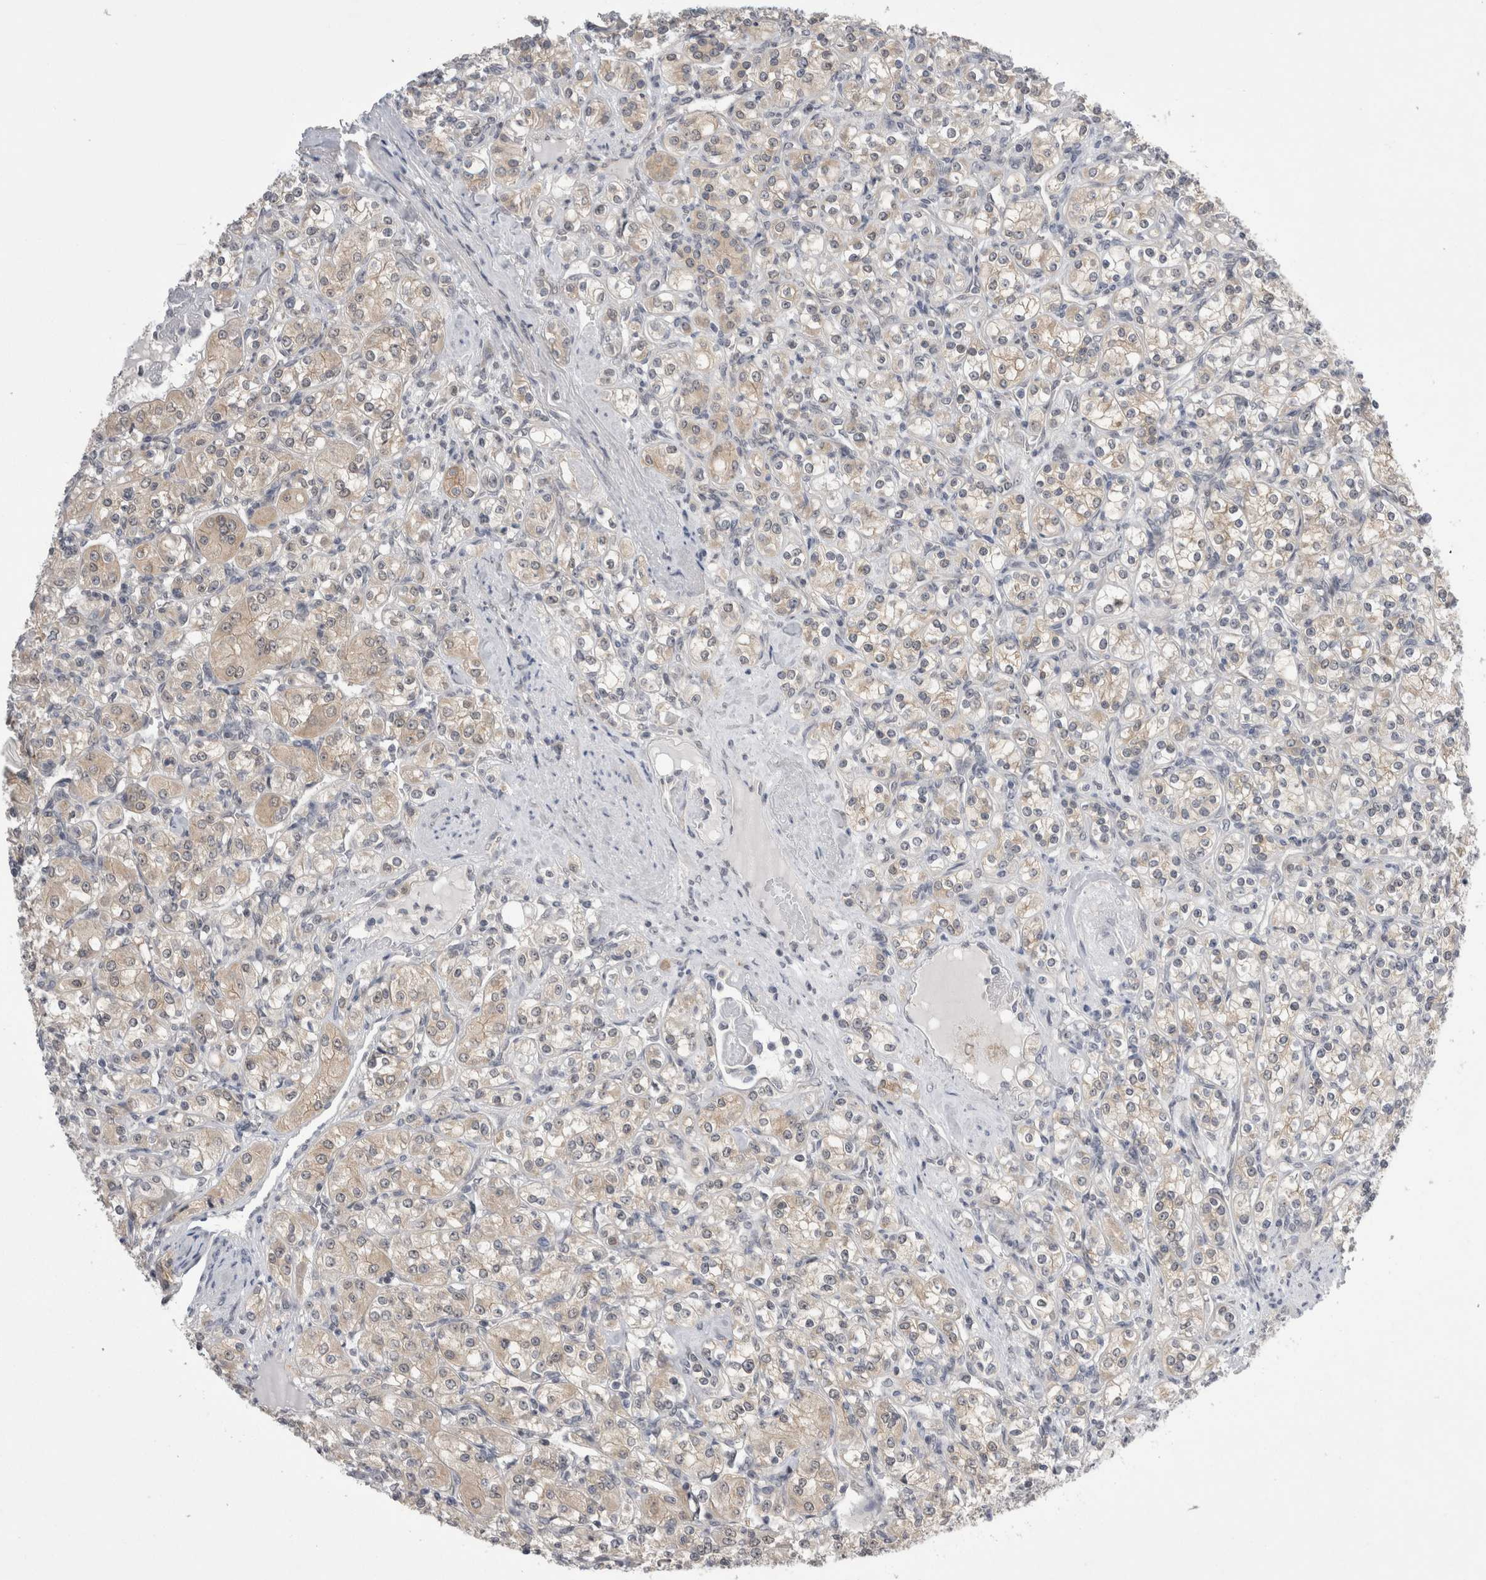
{"staining": {"intensity": "negative", "quantity": "none", "location": "none"}, "tissue": "renal cancer", "cell_type": "Tumor cells", "image_type": "cancer", "snomed": [{"axis": "morphology", "description": "Adenocarcinoma, NOS"}, {"axis": "topography", "description": "Kidney"}], "caption": "High magnification brightfield microscopy of renal cancer stained with DAB (3,3'-diaminobenzidine) (brown) and counterstained with hematoxylin (blue): tumor cells show no significant positivity.", "gene": "ZNF341", "patient": {"sex": "male", "age": 77}}